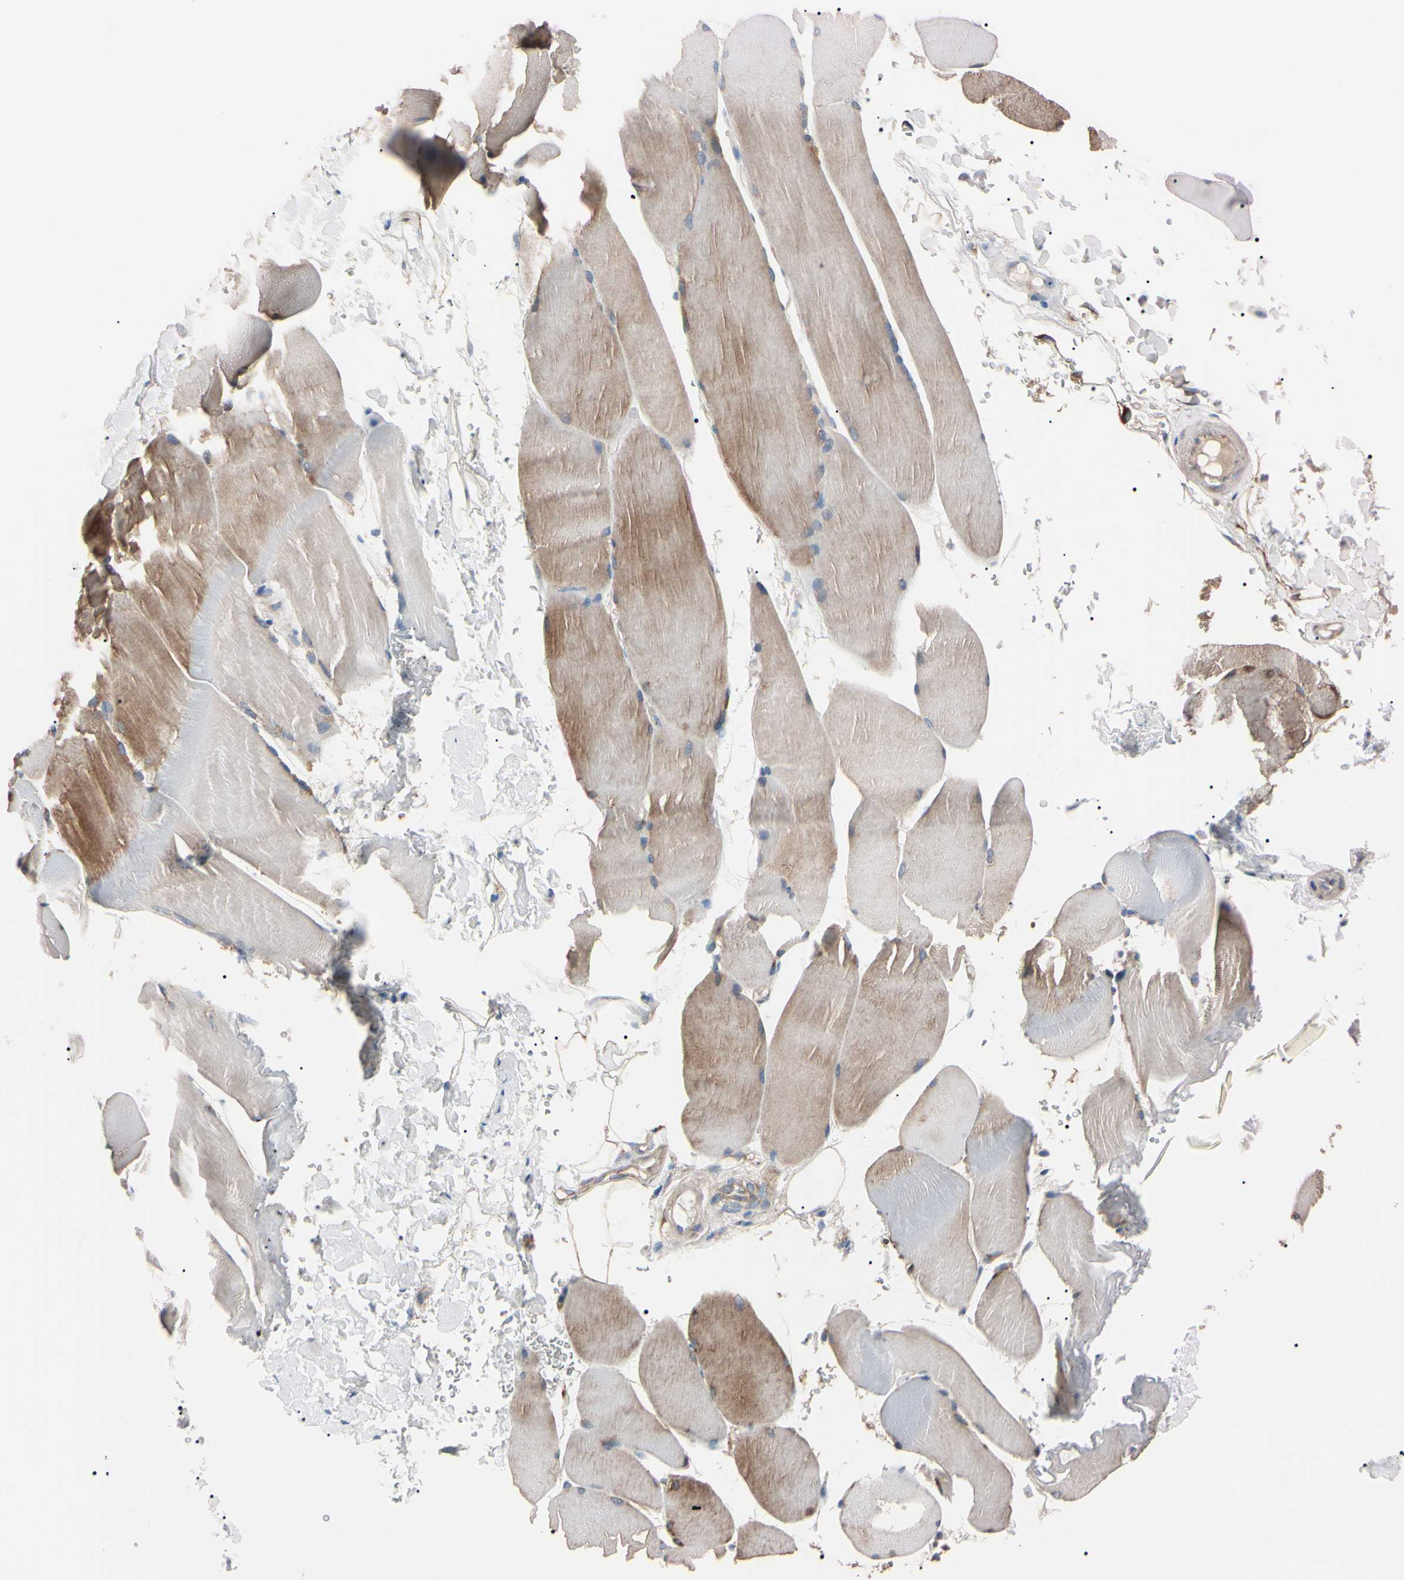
{"staining": {"intensity": "moderate", "quantity": ">75%", "location": "cytoplasmic/membranous"}, "tissue": "skeletal muscle", "cell_type": "Myocytes", "image_type": "normal", "snomed": [{"axis": "morphology", "description": "Normal tissue, NOS"}, {"axis": "topography", "description": "Skin"}, {"axis": "topography", "description": "Skeletal muscle"}], "caption": "Myocytes display medium levels of moderate cytoplasmic/membranous staining in approximately >75% of cells in normal human skeletal muscle. The staining was performed using DAB, with brown indicating positive protein expression. Nuclei are stained blue with hematoxylin.", "gene": "PRKACA", "patient": {"sex": "male", "age": 83}}